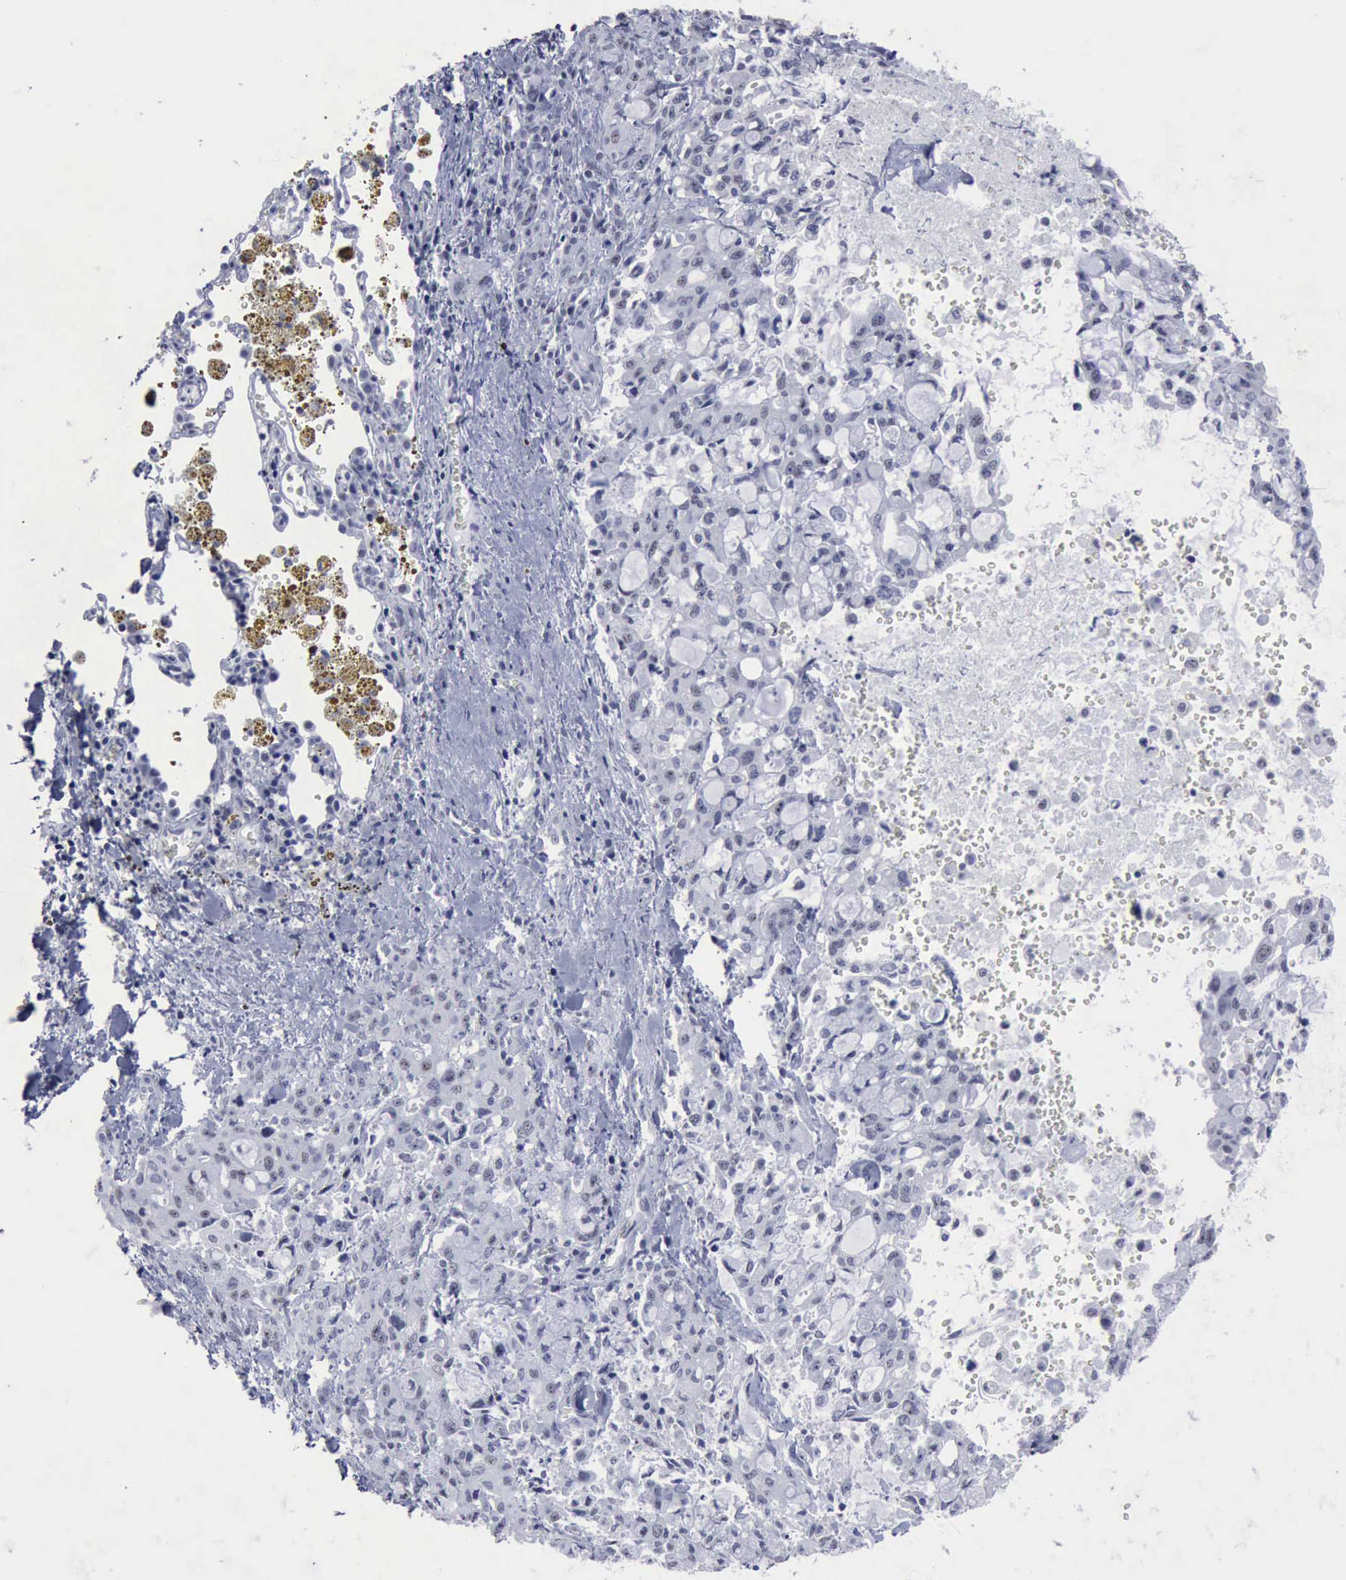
{"staining": {"intensity": "negative", "quantity": "none", "location": "none"}, "tissue": "lung cancer", "cell_type": "Tumor cells", "image_type": "cancer", "snomed": [{"axis": "morphology", "description": "Adenocarcinoma, NOS"}, {"axis": "topography", "description": "Lung"}], "caption": "Lung cancer was stained to show a protein in brown. There is no significant staining in tumor cells.", "gene": "BRD1", "patient": {"sex": "female", "age": 44}}